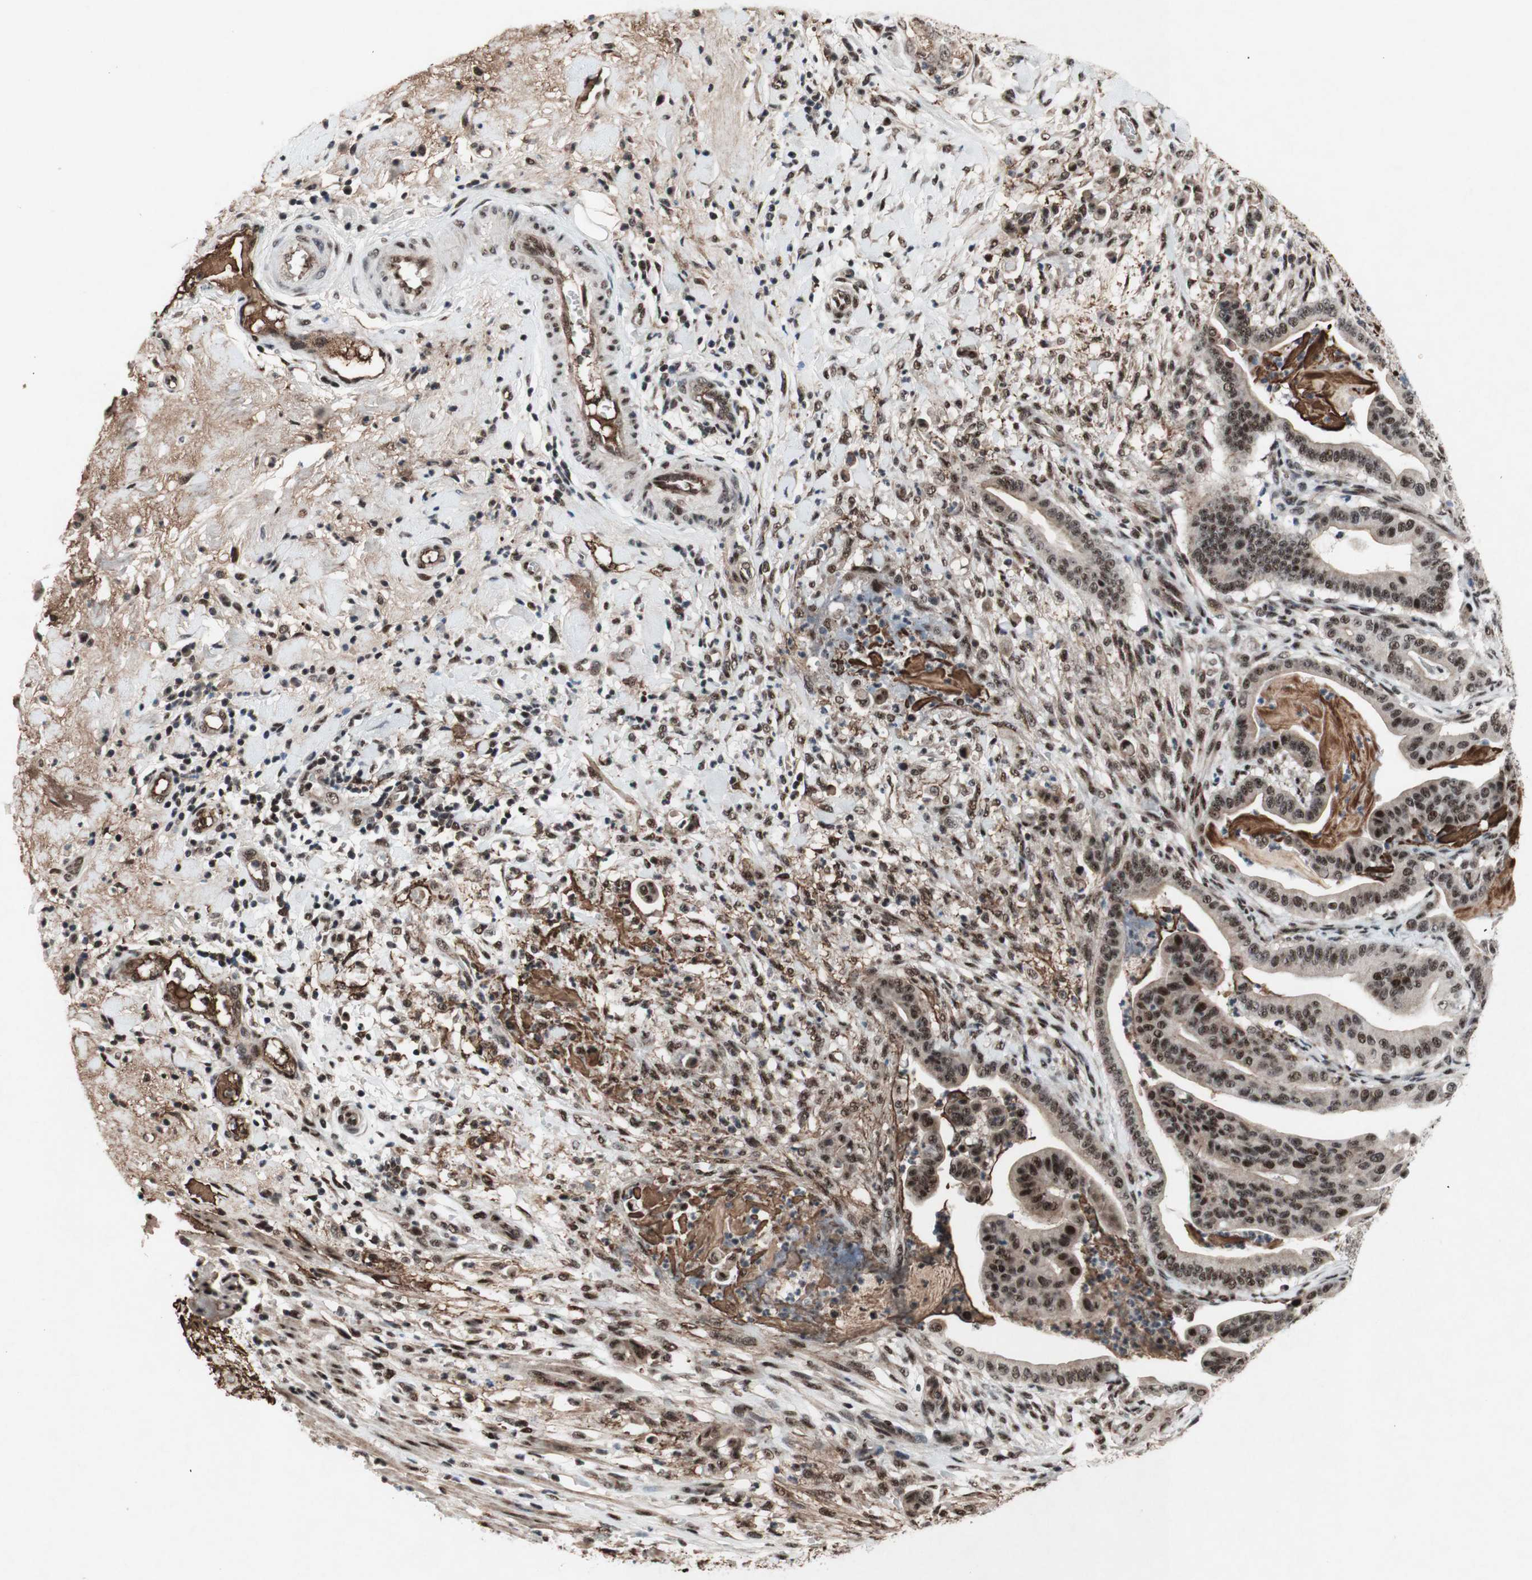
{"staining": {"intensity": "moderate", "quantity": ">75%", "location": "nuclear"}, "tissue": "pancreatic cancer", "cell_type": "Tumor cells", "image_type": "cancer", "snomed": [{"axis": "morphology", "description": "Adenocarcinoma, NOS"}, {"axis": "topography", "description": "Pancreas"}], "caption": "DAB immunohistochemical staining of human pancreatic adenocarcinoma reveals moderate nuclear protein staining in about >75% of tumor cells.", "gene": "TLE1", "patient": {"sex": "male", "age": 63}}